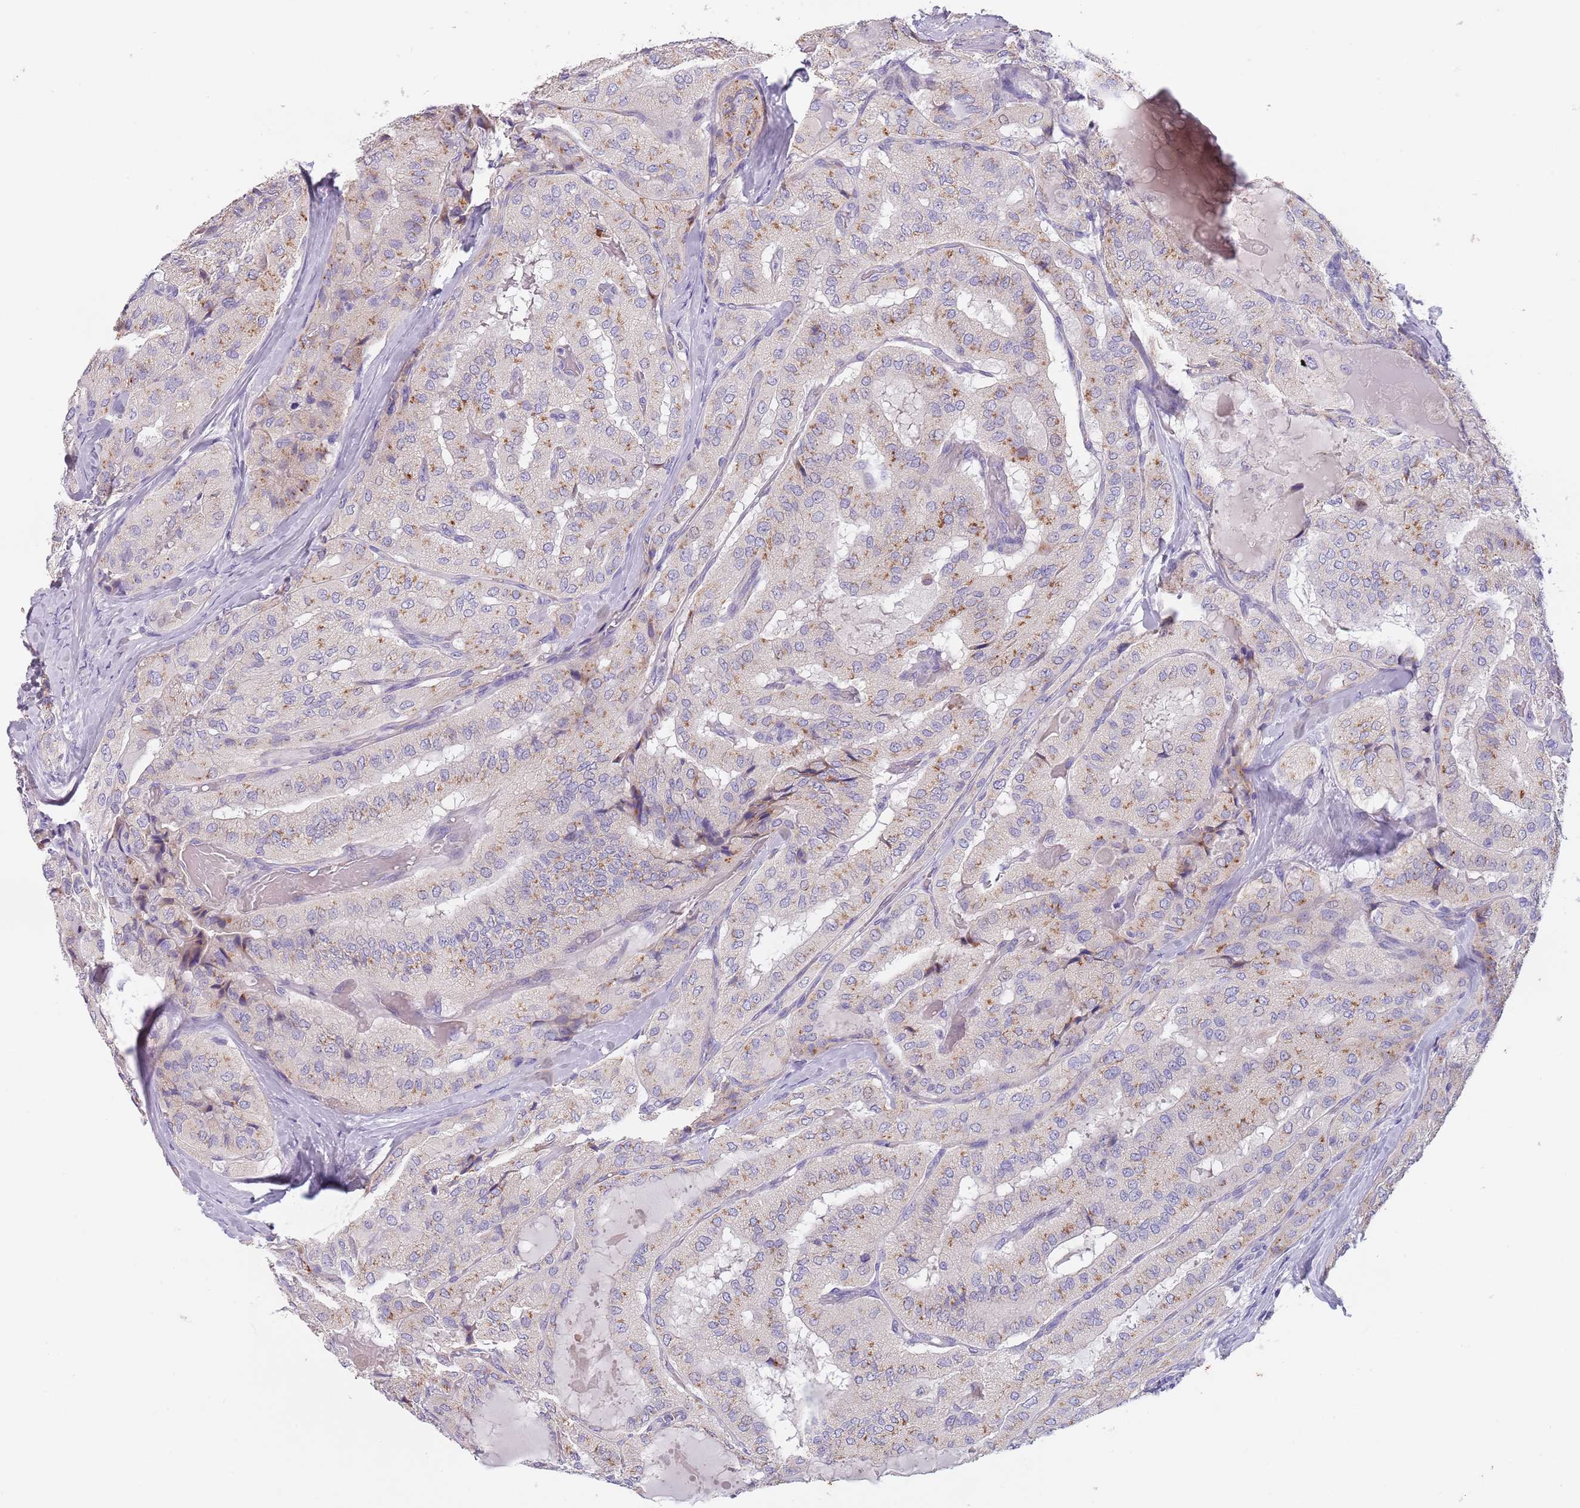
{"staining": {"intensity": "moderate", "quantity": "<25%", "location": "cytoplasmic/membranous"}, "tissue": "thyroid cancer", "cell_type": "Tumor cells", "image_type": "cancer", "snomed": [{"axis": "morphology", "description": "Normal tissue, NOS"}, {"axis": "morphology", "description": "Papillary adenocarcinoma, NOS"}, {"axis": "topography", "description": "Thyroid gland"}], "caption": "Protein expression analysis of thyroid cancer exhibits moderate cytoplasmic/membranous expression in about <25% of tumor cells.", "gene": "MAN1C1", "patient": {"sex": "female", "age": 59}}